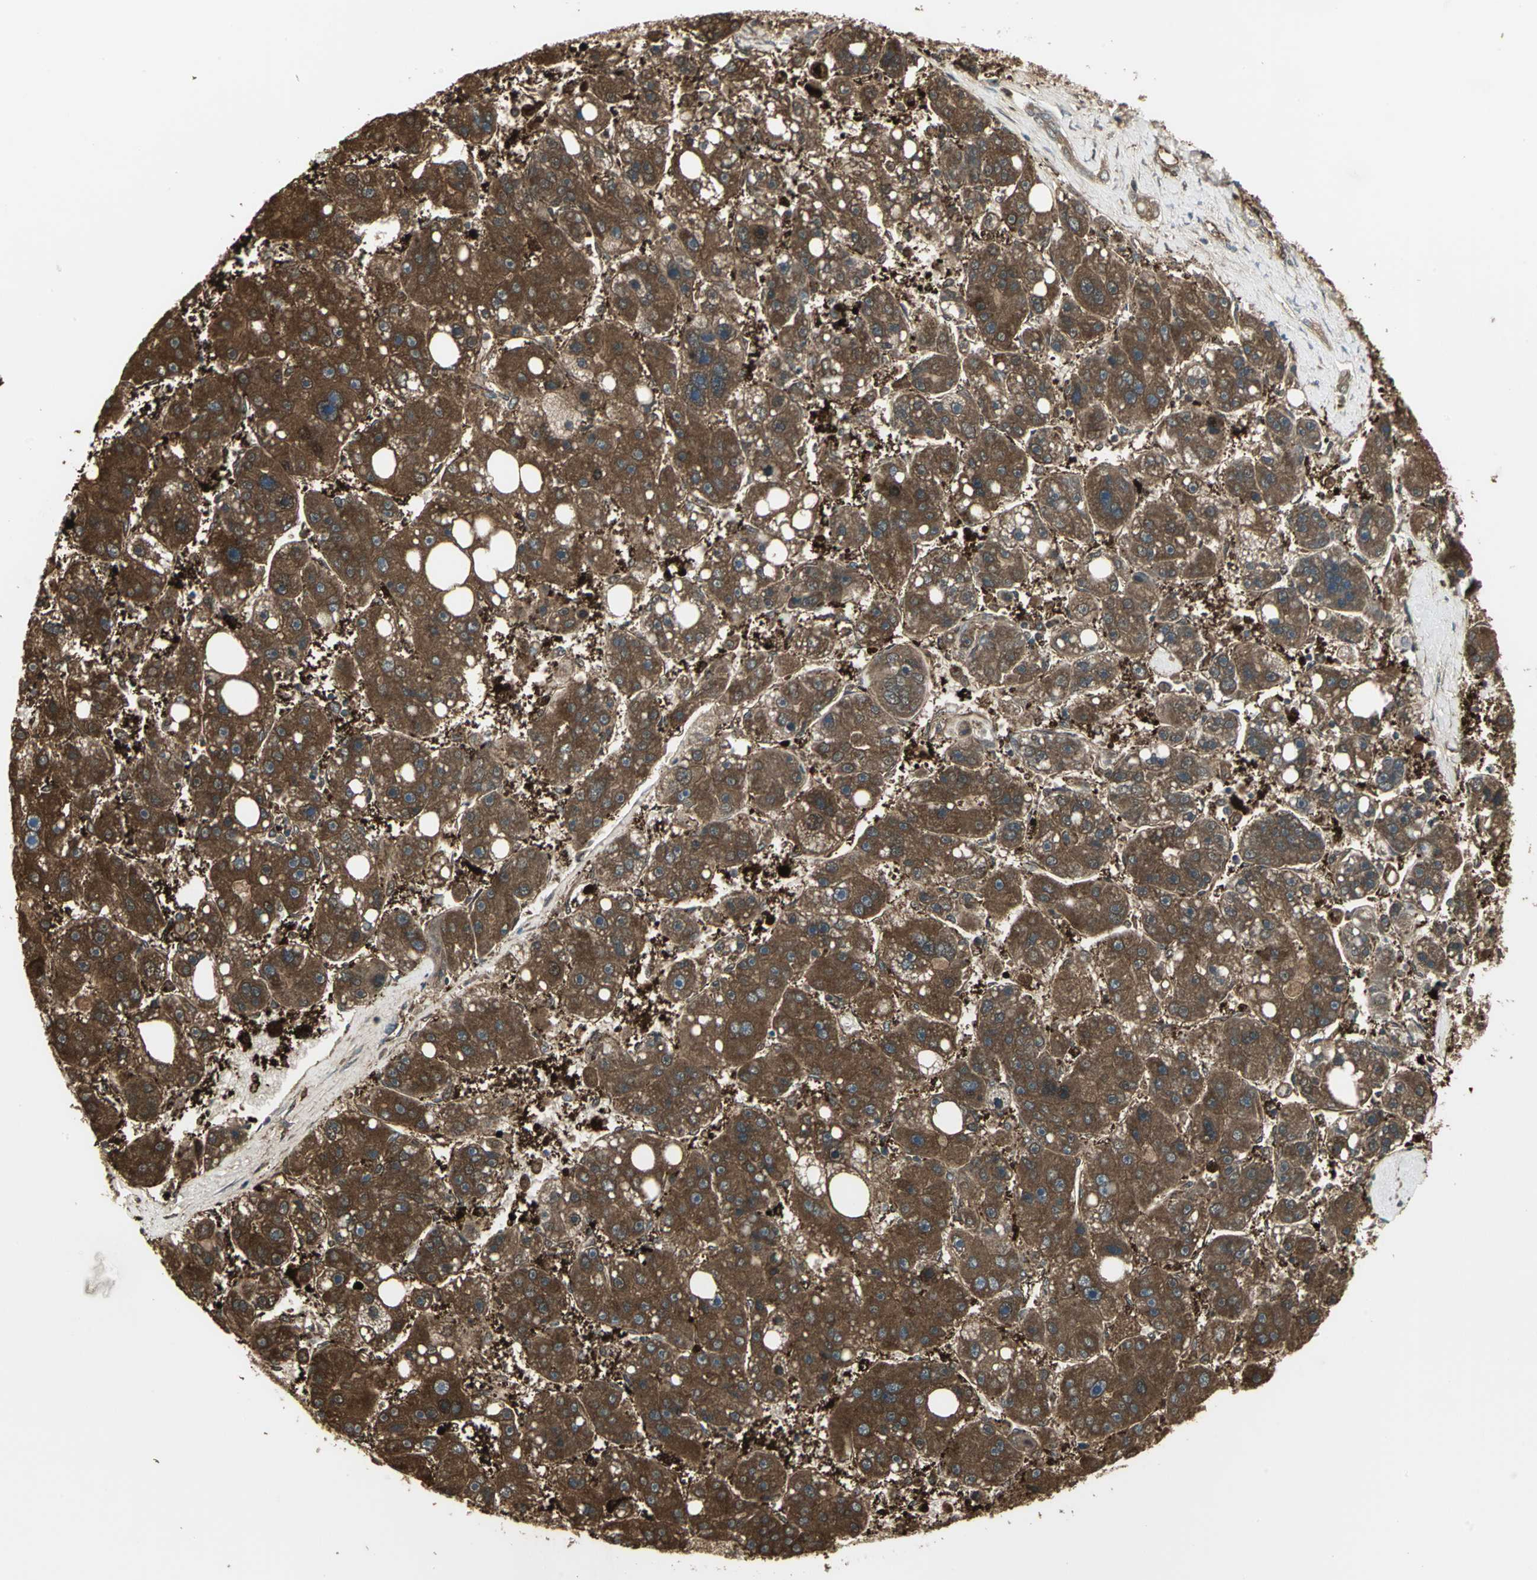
{"staining": {"intensity": "strong", "quantity": ">75%", "location": "cytoplasmic/membranous"}, "tissue": "liver cancer", "cell_type": "Tumor cells", "image_type": "cancer", "snomed": [{"axis": "morphology", "description": "Carcinoma, Hepatocellular, NOS"}, {"axis": "topography", "description": "Liver"}], "caption": "A high amount of strong cytoplasmic/membranous staining is appreciated in approximately >75% of tumor cells in liver hepatocellular carcinoma tissue.", "gene": "PRXL2B", "patient": {"sex": "female", "age": 61}}